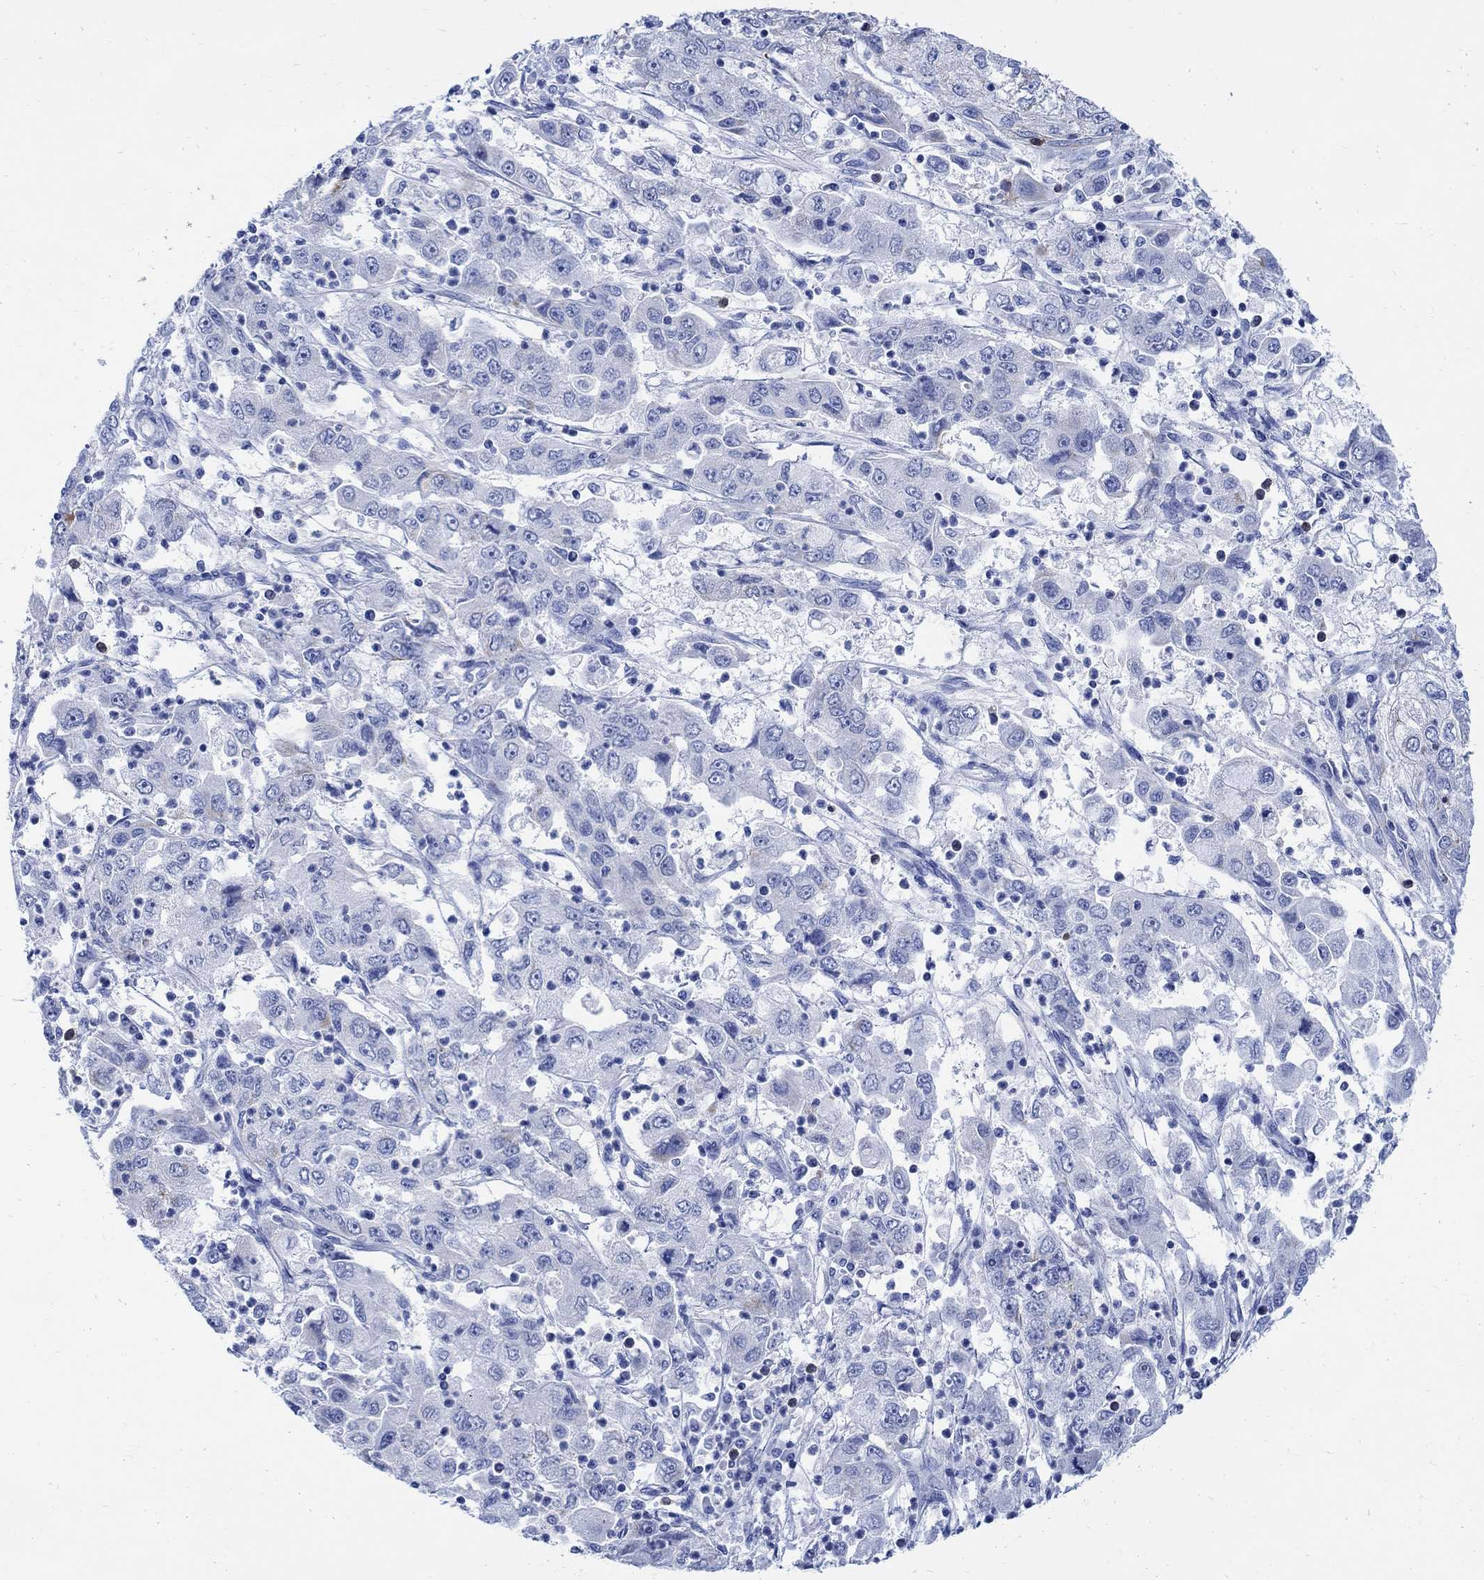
{"staining": {"intensity": "negative", "quantity": "none", "location": "none"}, "tissue": "cervical cancer", "cell_type": "Tumor cells", "image_type": "cancer", "snomed": [{"axis": "morphology", "description": "Squamous cell carcinoma, NOS"}, {"axis": "topography", "description": "Cervix"}], "caption": "The photomicrograph exhibits no significant expression in tumor cells of squamous cell carcinoma (cervical). (DAB (3,3'-diaminobenzidine) IHC with hematoxylin counter stain).", "gene": "CPLX2", "patient": {"sex": "female", "age": 36}}